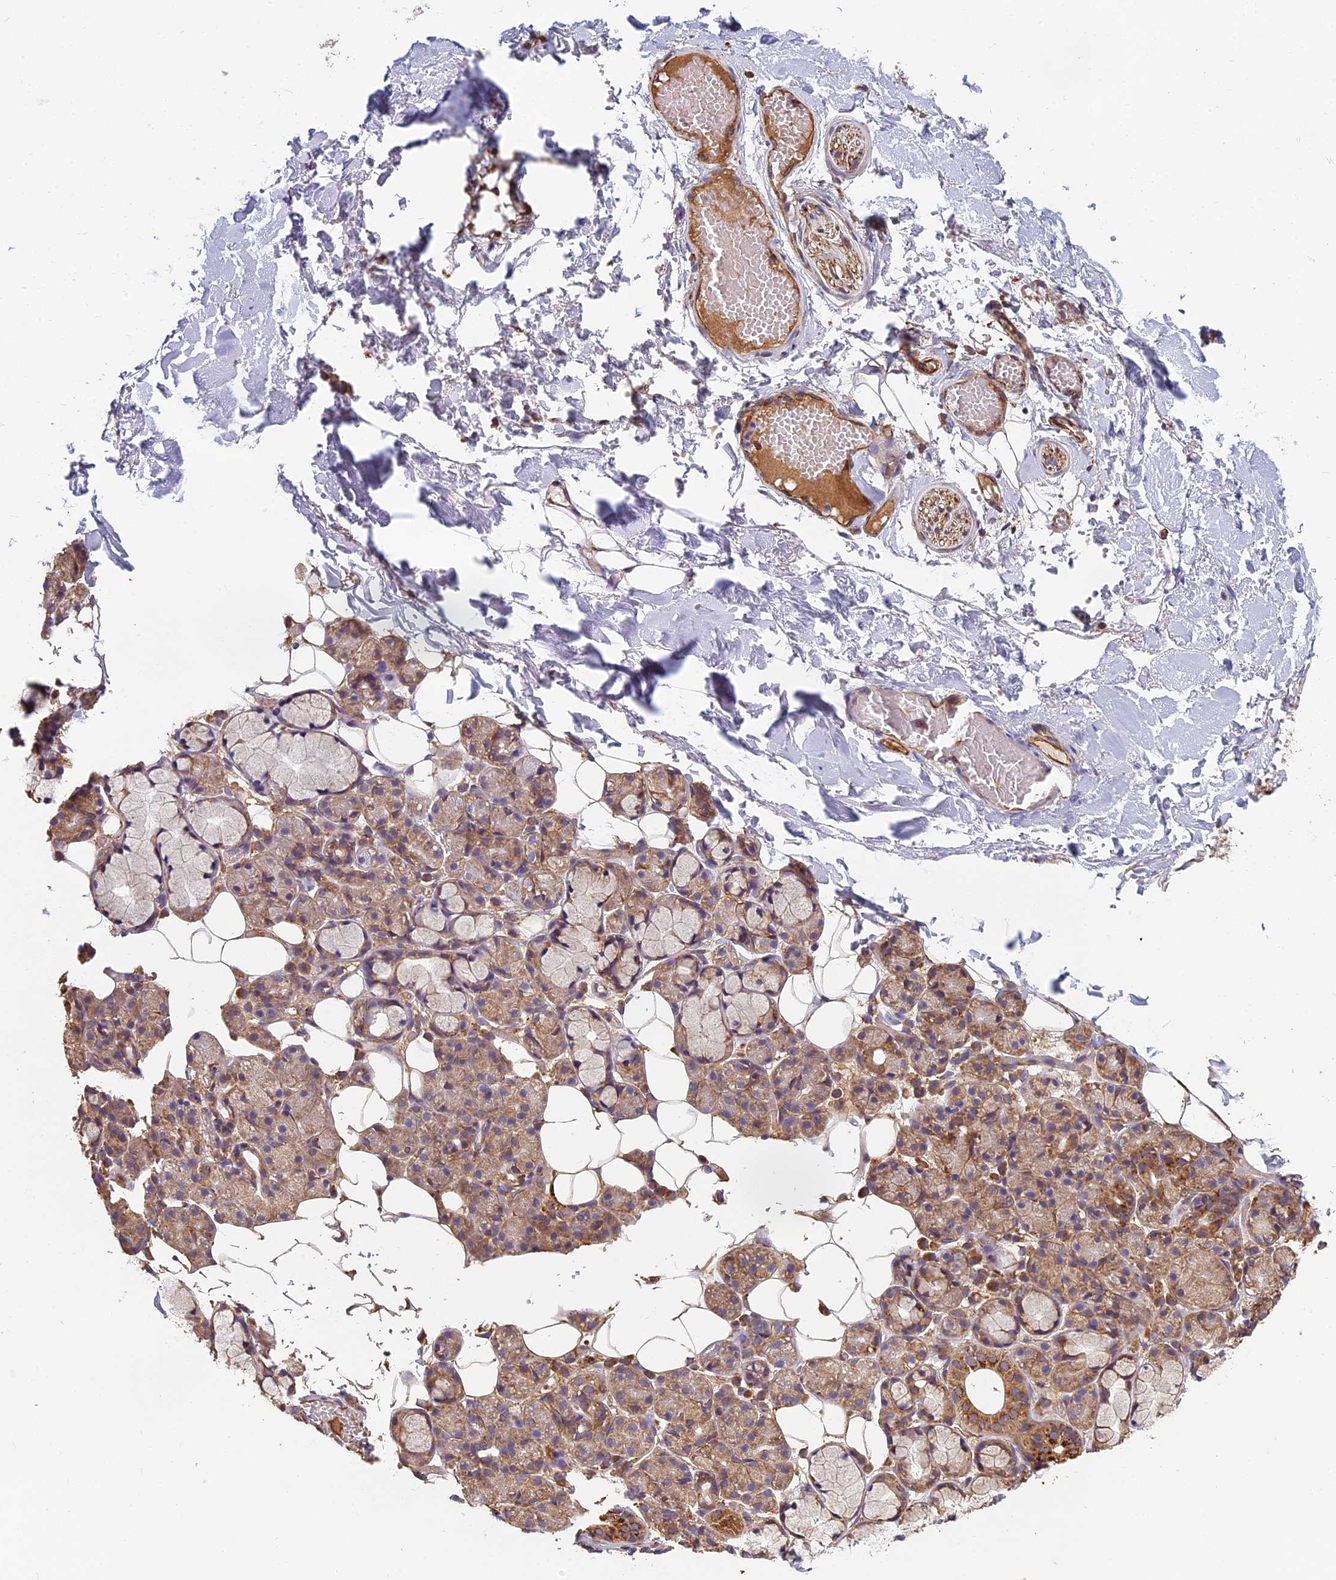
{"staining": {"intensity": "moderate", "quantity": "25%-75%", "location": "cytoplasmic/membranous"}, "tissue": "salivary gland", "cell_type": "Glandular cells", "image_type": "normal", "snomed": [{"axis": "morphology", "description": "Normal tissue, NOS"}, {"axis": "topography", "description": "Salivary gland"}], "caption": "Protein expression analysis of benign salivary gland demonstrates moderate cytoplasmic/membranous staining in approximately 25%-75% of glandular cells.", "gene": "SPDL1", "patient": {"sex": "male", "age": 63}}